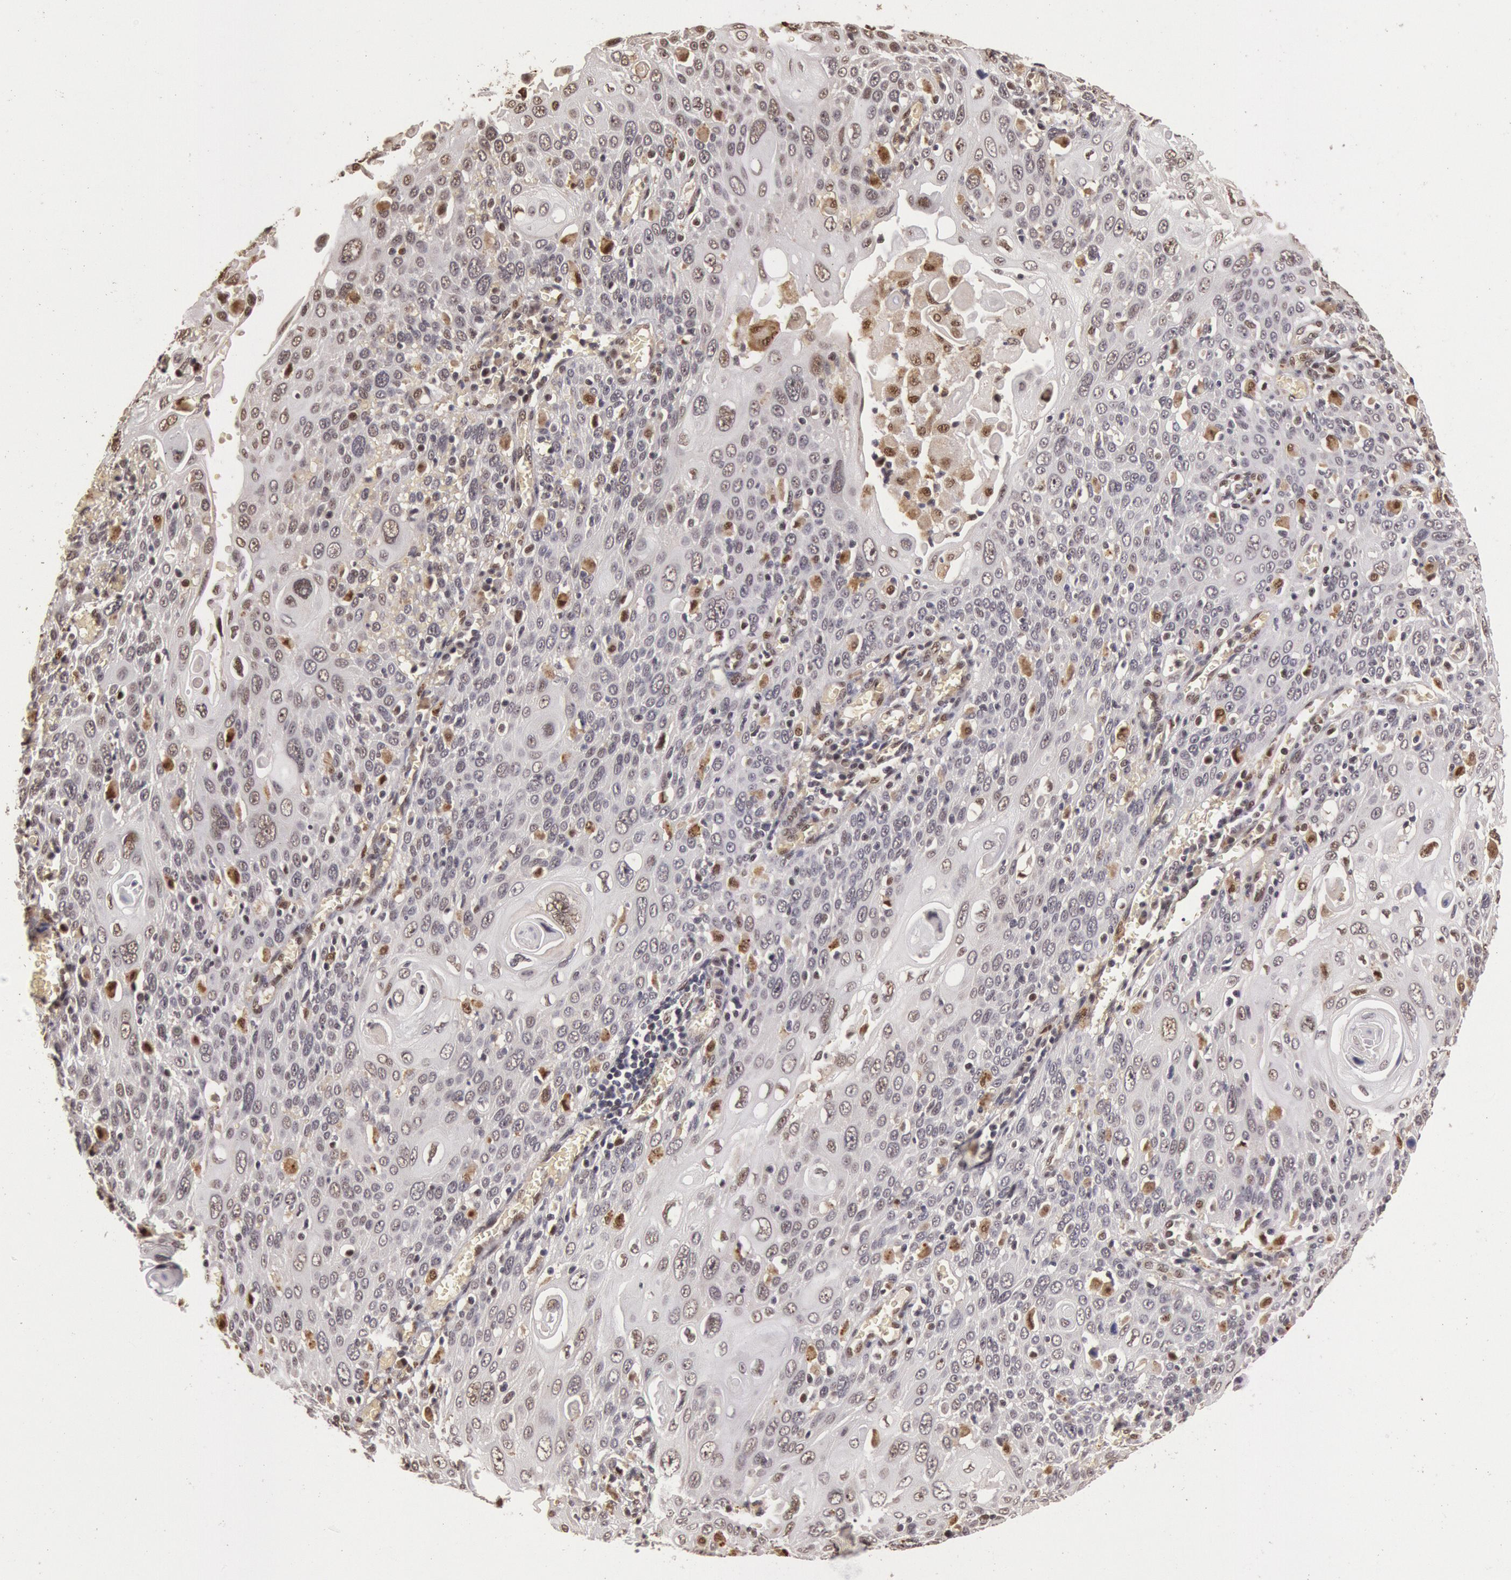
{"staining": {"intensity": "moderate", "quantity": "<25%", "location": "nuclear"}, "tissue": "cervical cancer", "cell_type": "Tumor cells", "image_type": "cancer", "snomed": [{"axis": "morphology", "description": "Squamous cell carcinoma, NOS"}, {"axis": "topography", "description": "Cervix"}], "caption": "Immunohistochemical staining of cervical cancer (squamous cell carcinoma) demonstrates low levels of moderate nuclear positivity in approximately <25% of tumor cells. The staining is performed using DAB brown chromogen to label protein expression. The nuclei are counter-stained blue using hematoxylin.", "gene": "LIG4", "patient": {"sex": "female", "age": 54}}